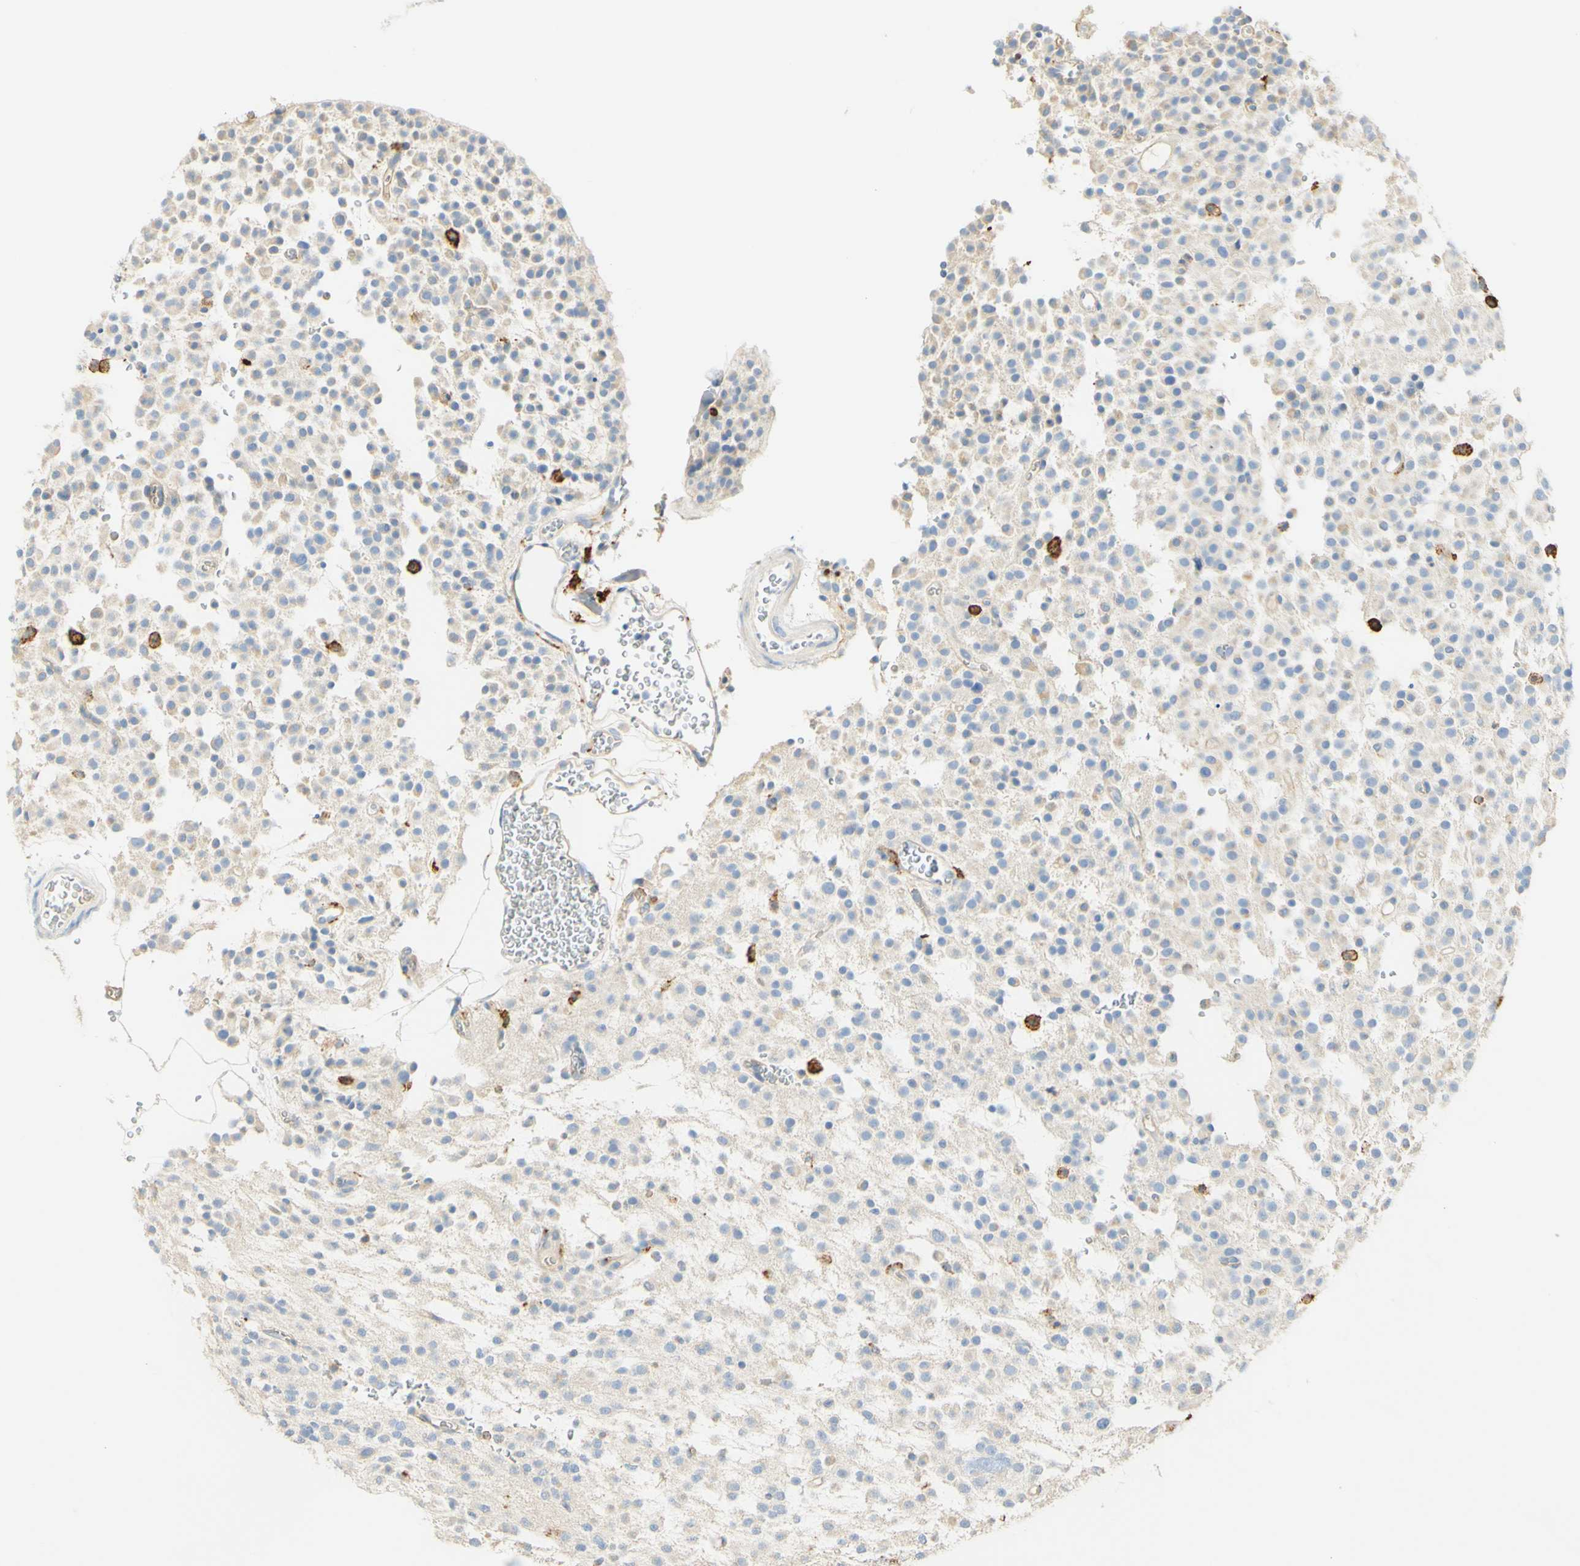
{"staining": {"intensity": "weak", "quantity": "25%-75%", "location": "cytoplasmic/membranous"}, "tissue": "glioma", "cell_type": "Tumor cells", "image_type": "cancer", "snomed": [{"axis": "morphology", "description": "Glioma, malignant, Low grade"}, {"axis": "topography", "description": "Brain"}], "caption": "DAB (3,3'-diaminobenzidine) immunohistochemical staining of human glioma shows weak cytoplasmic/membranous protein positivity in approximately 25%-75% of tumor cells.", "gene": "FCGRT", "patient": {"sex": "male", "age": 38}}